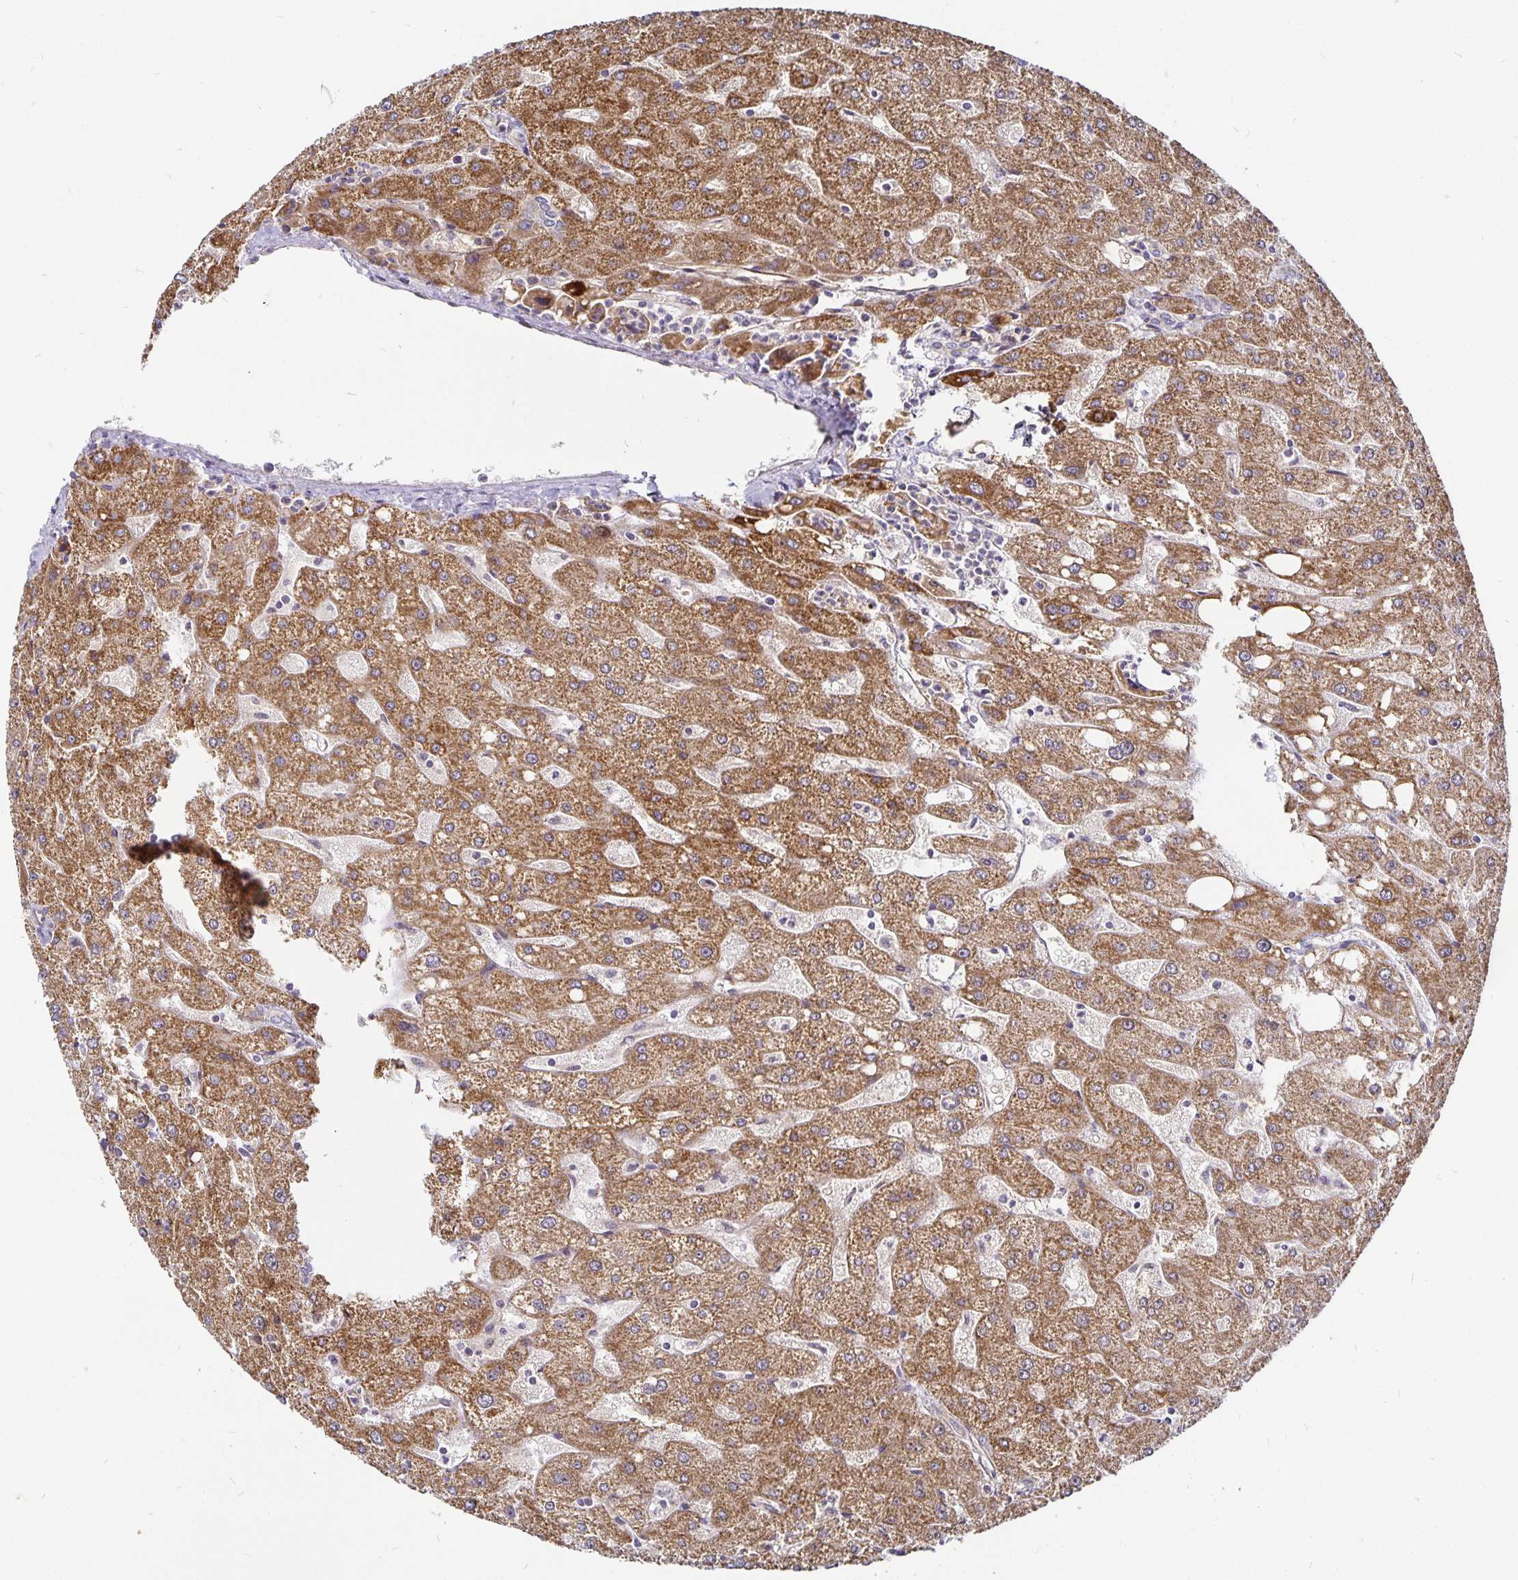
{"staining": {"intensity": "negative", "quantity": "none", "location": "none"}, "tissue": "liver", "cell_type": "Cholangiocytes", "image_type": "normal", "snomed": [{"axis": "morphology", "description": "Normal tissue, NOS"}, {"axis": "topography", "description": "Liver"}], "caption": "DAB immunohistochemical staining of unremarkable human liver shows no significant staining in cholangiocytes.", "gene": "CYP27A1", "patient": {"sex": "male", "age": 67}}